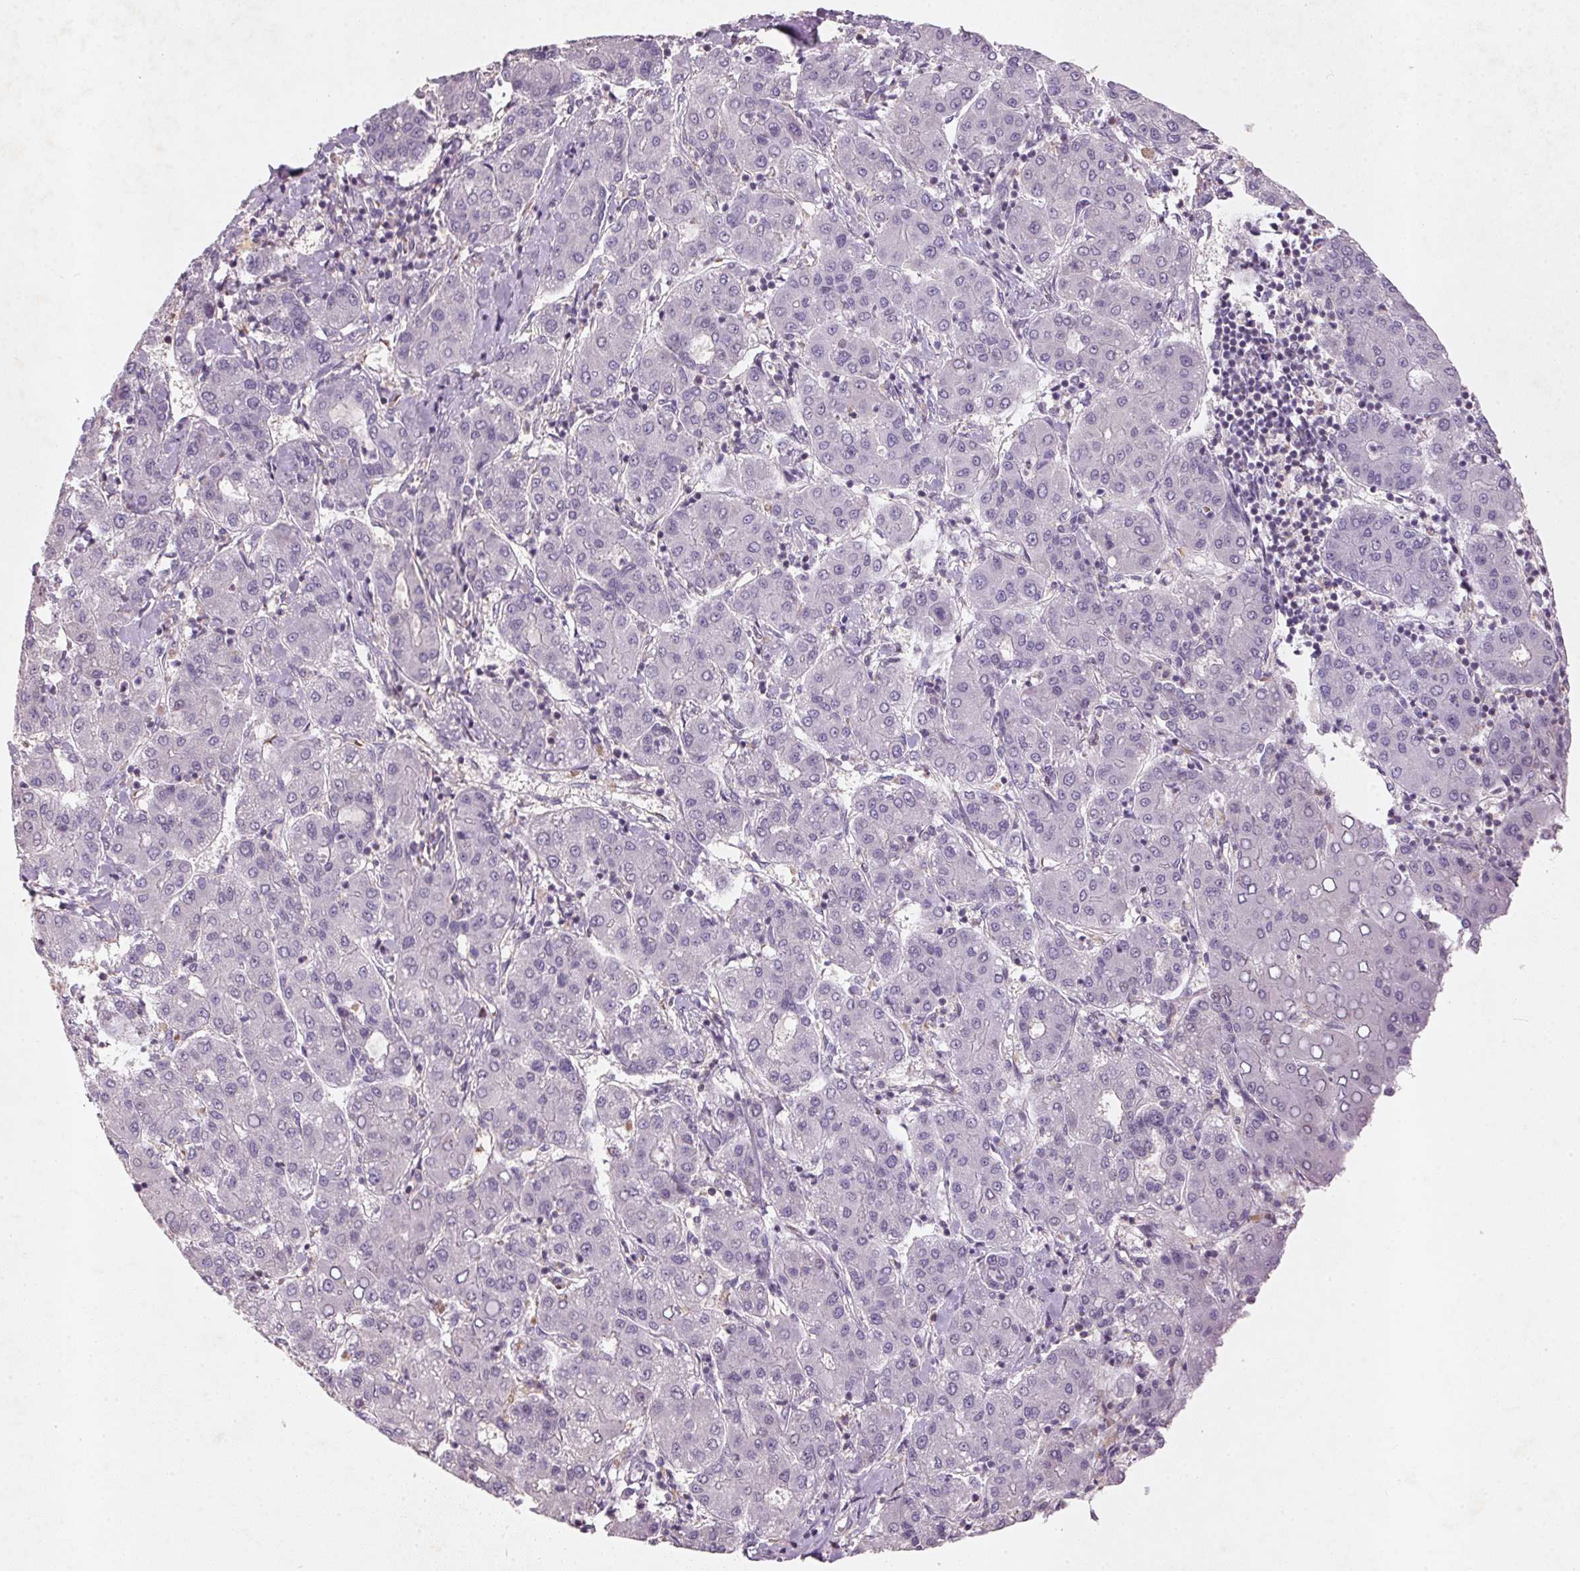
{"staining": {"intensity": "negative", "quantity": "none", "location": "none"}, "tissue": "liver cancer", "cell_type": "Tumor cells", "image_type": "cancer", "snomed": [{"axis": "morphology", "description": "Carcinoma, Hepatocellular, NOS"}, {"axis": "topography", "description": "Liver"}], "caption": "Immunohistochemistry of liver cancer shows no staining in tumor cells.", "gene": "KCNK15", "patient": {"sex": "male", "age": 65}}